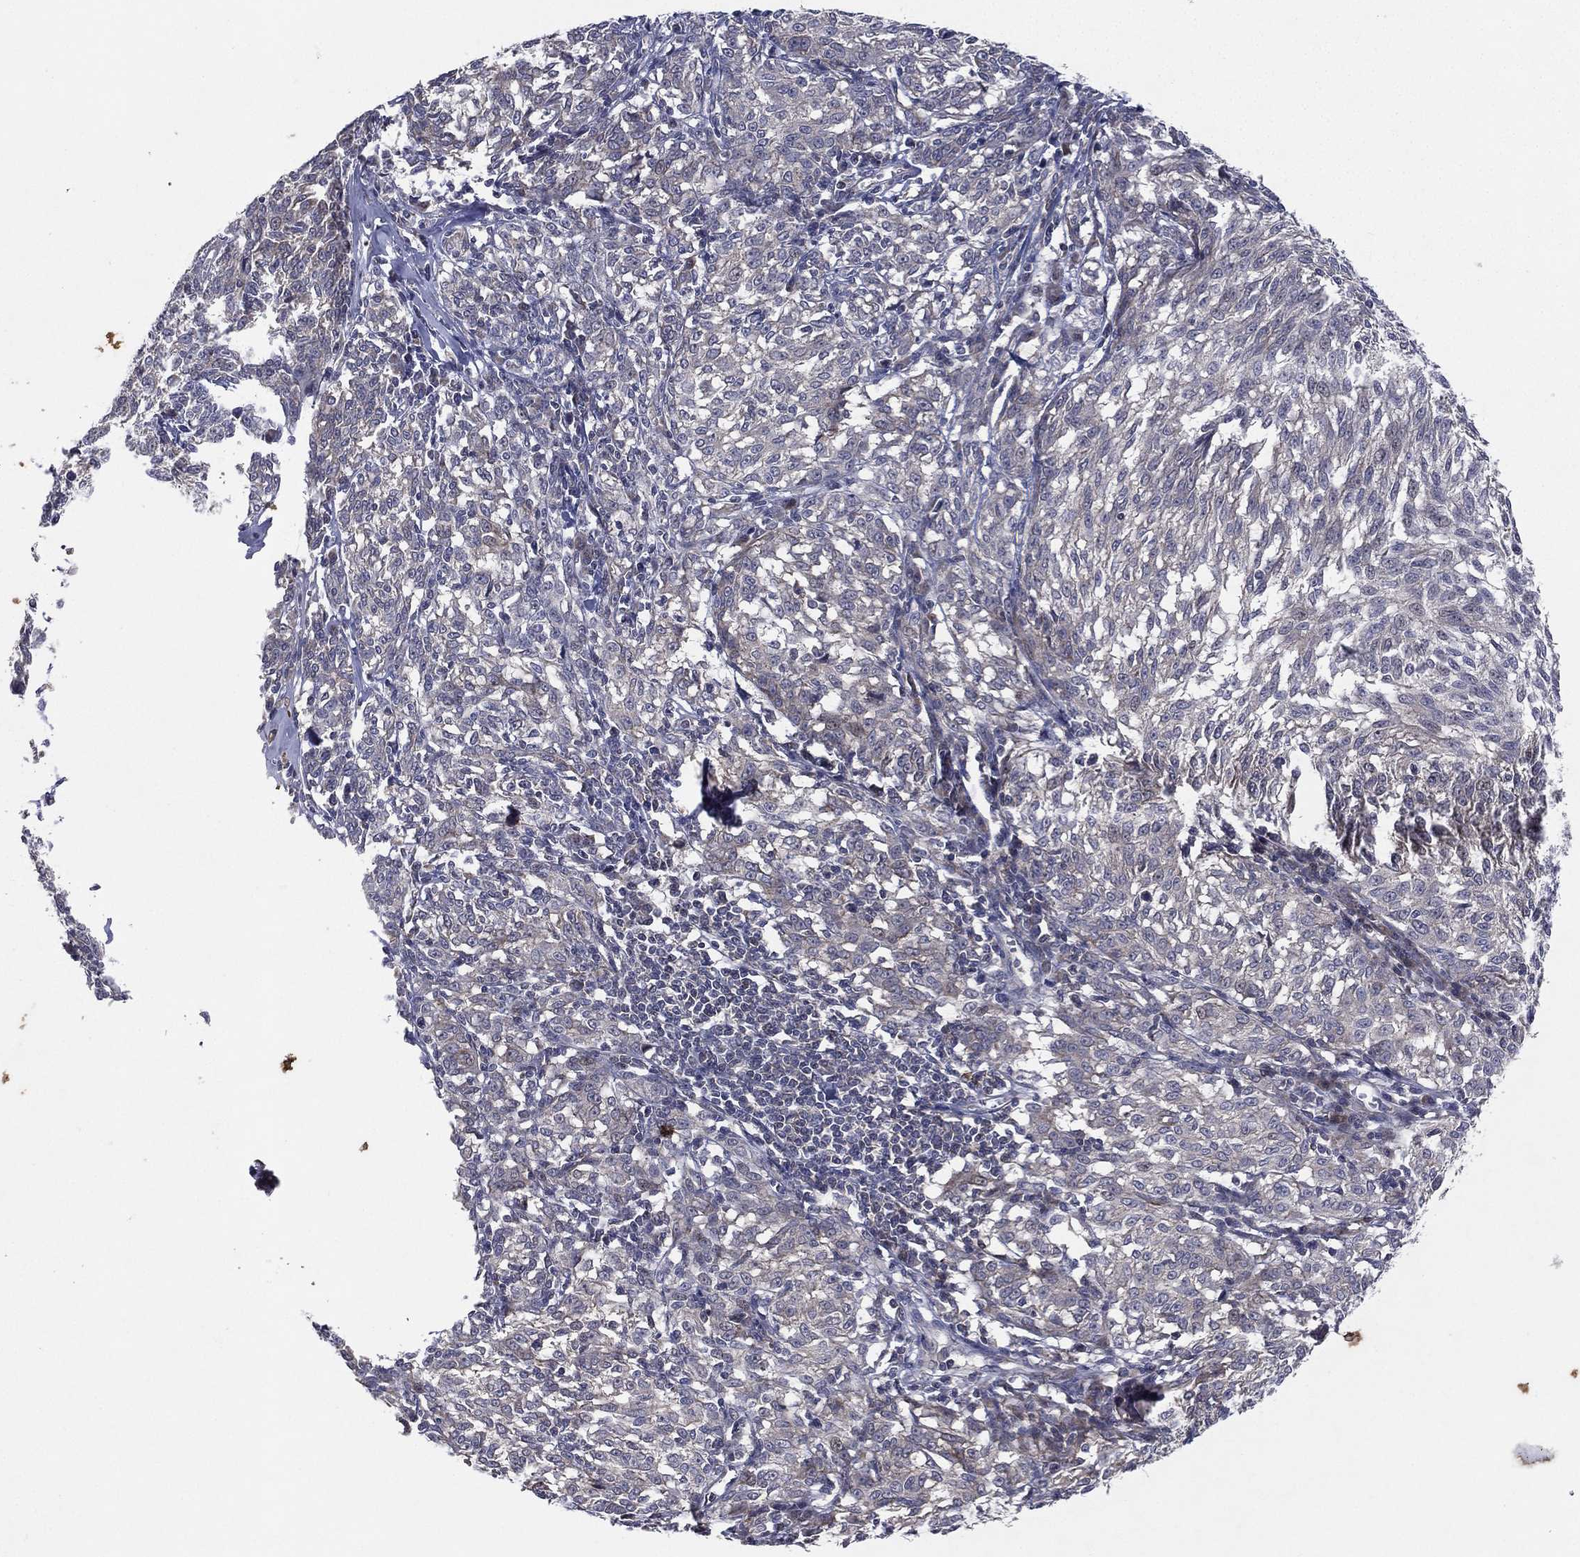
{"staining": {"intensity": "negative", "quantity": "none", "location": "none"}, "tissue": "melanoma", "cell_type": "Tumor cells", "image_type": "cancer", "snomed": [{"axis": "morphology", "description": "Malignant melanoma, NOS"}, {"axis": "topography", "description": "Skin"}], "caption": "Malignant melanoma was stained to show a protein in brown. There is no significant expression in tumor cells.", "gene": "KAT14", "patient": {"sex": "female", "age": 72}}